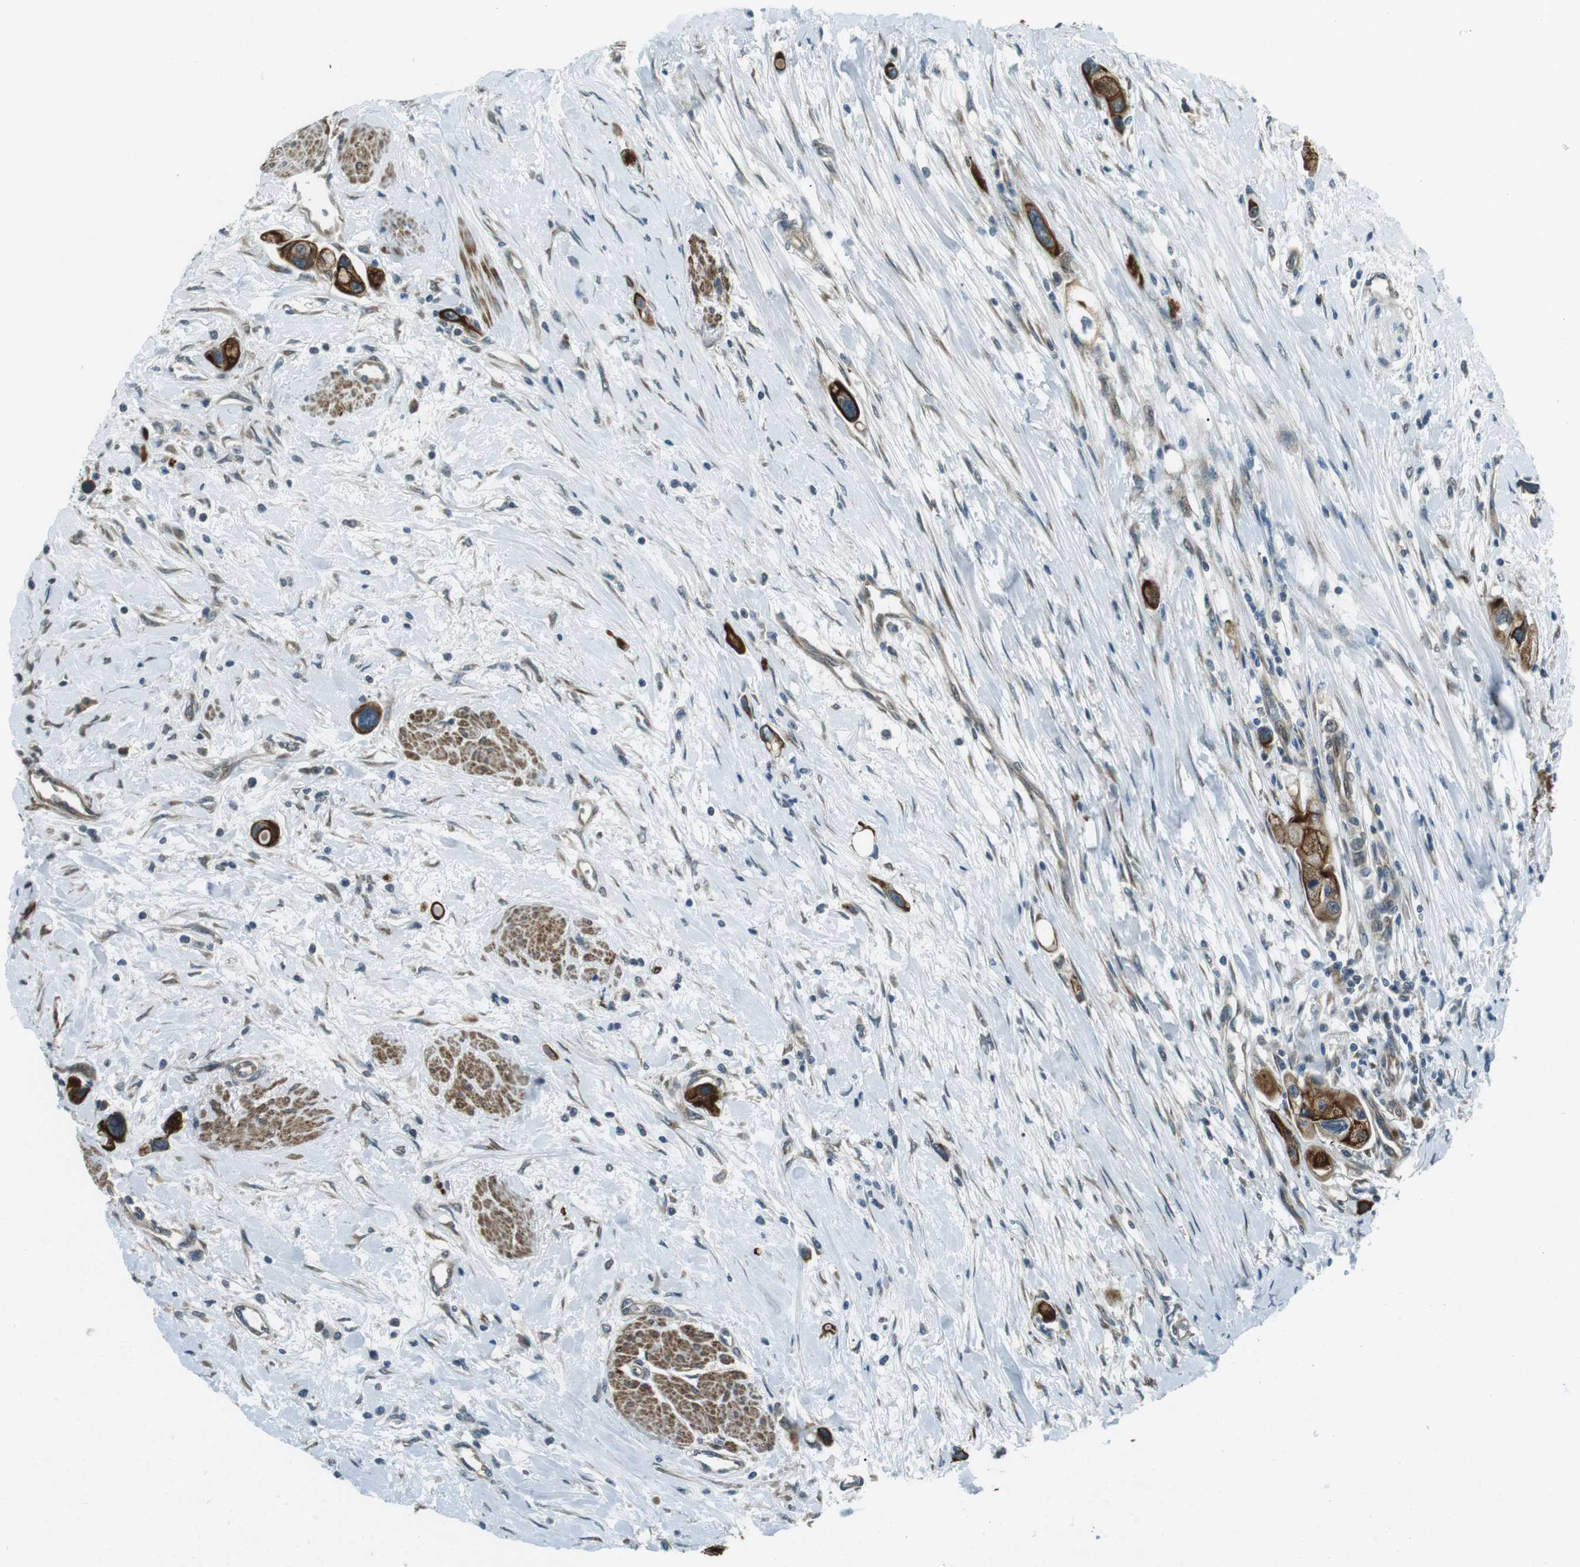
{"staining": {"intensity": "strong", "quantity": ">75%", "location": "cytoplasmic/membranous"}, "tissue": "urothelial cancer", "cell_type": "Tumor cells", "image_type": "cancer", "snomed": [{"axis": "morphology", "description": "Urothelial carcinoma, High grade"}, {"axis": "topography", "description": "Urinary bladder"}], "caption": "High-grade urothelial carcinoma tissue displays strong cytoplasmic/membranous staining in about >75% of tumor cells, visualized by immunohistochemistry.", "gene": "TMEM74", "patient": {"sex": "female", "age": 56}}